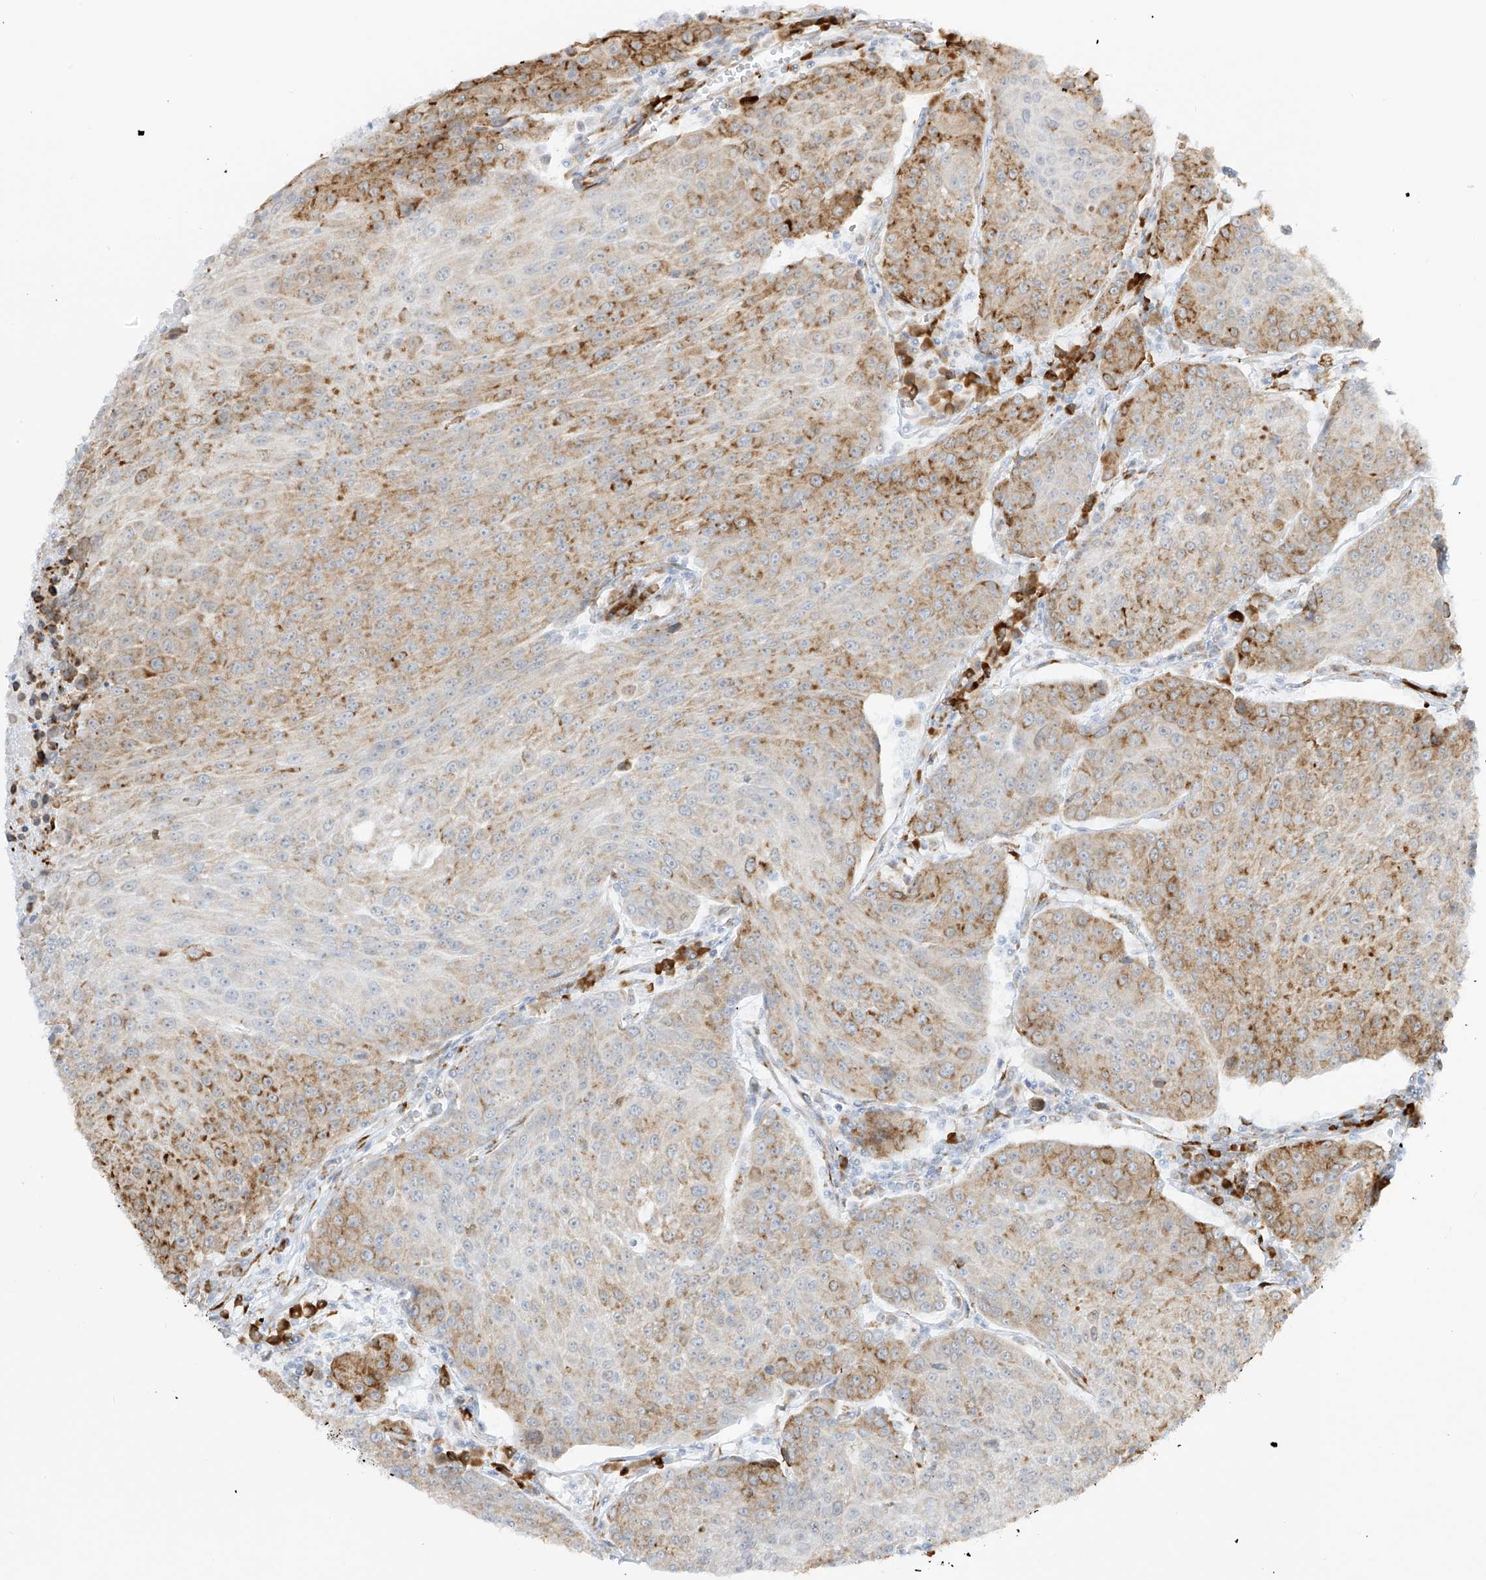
{"staining": {"intensity": "moderate", "quantity": "25%-75%", "location": "cytoplasmic/membranous"}, "tissue": "urothelial cancer", "cell_type": "Tumor cells", "image_type": "cancer", "snomed": [{"axis": "morphology", "description": "Urothelial carcinoma, High grade"}, {"axis": "topography", "description": "Urinary bladder"}], "caption": "High-magnification brightfield microscopy of urothelial carcinoma (high-grade) stained with DAB (brown) and counterstained with hematoxylin (blue). tumor cells exhibit moderate cytoplasmic/membranous expression is present in approximately25%-75% of cells.", "gene": "LRRC59", "patient": {"sex": "female", "age": 85}}